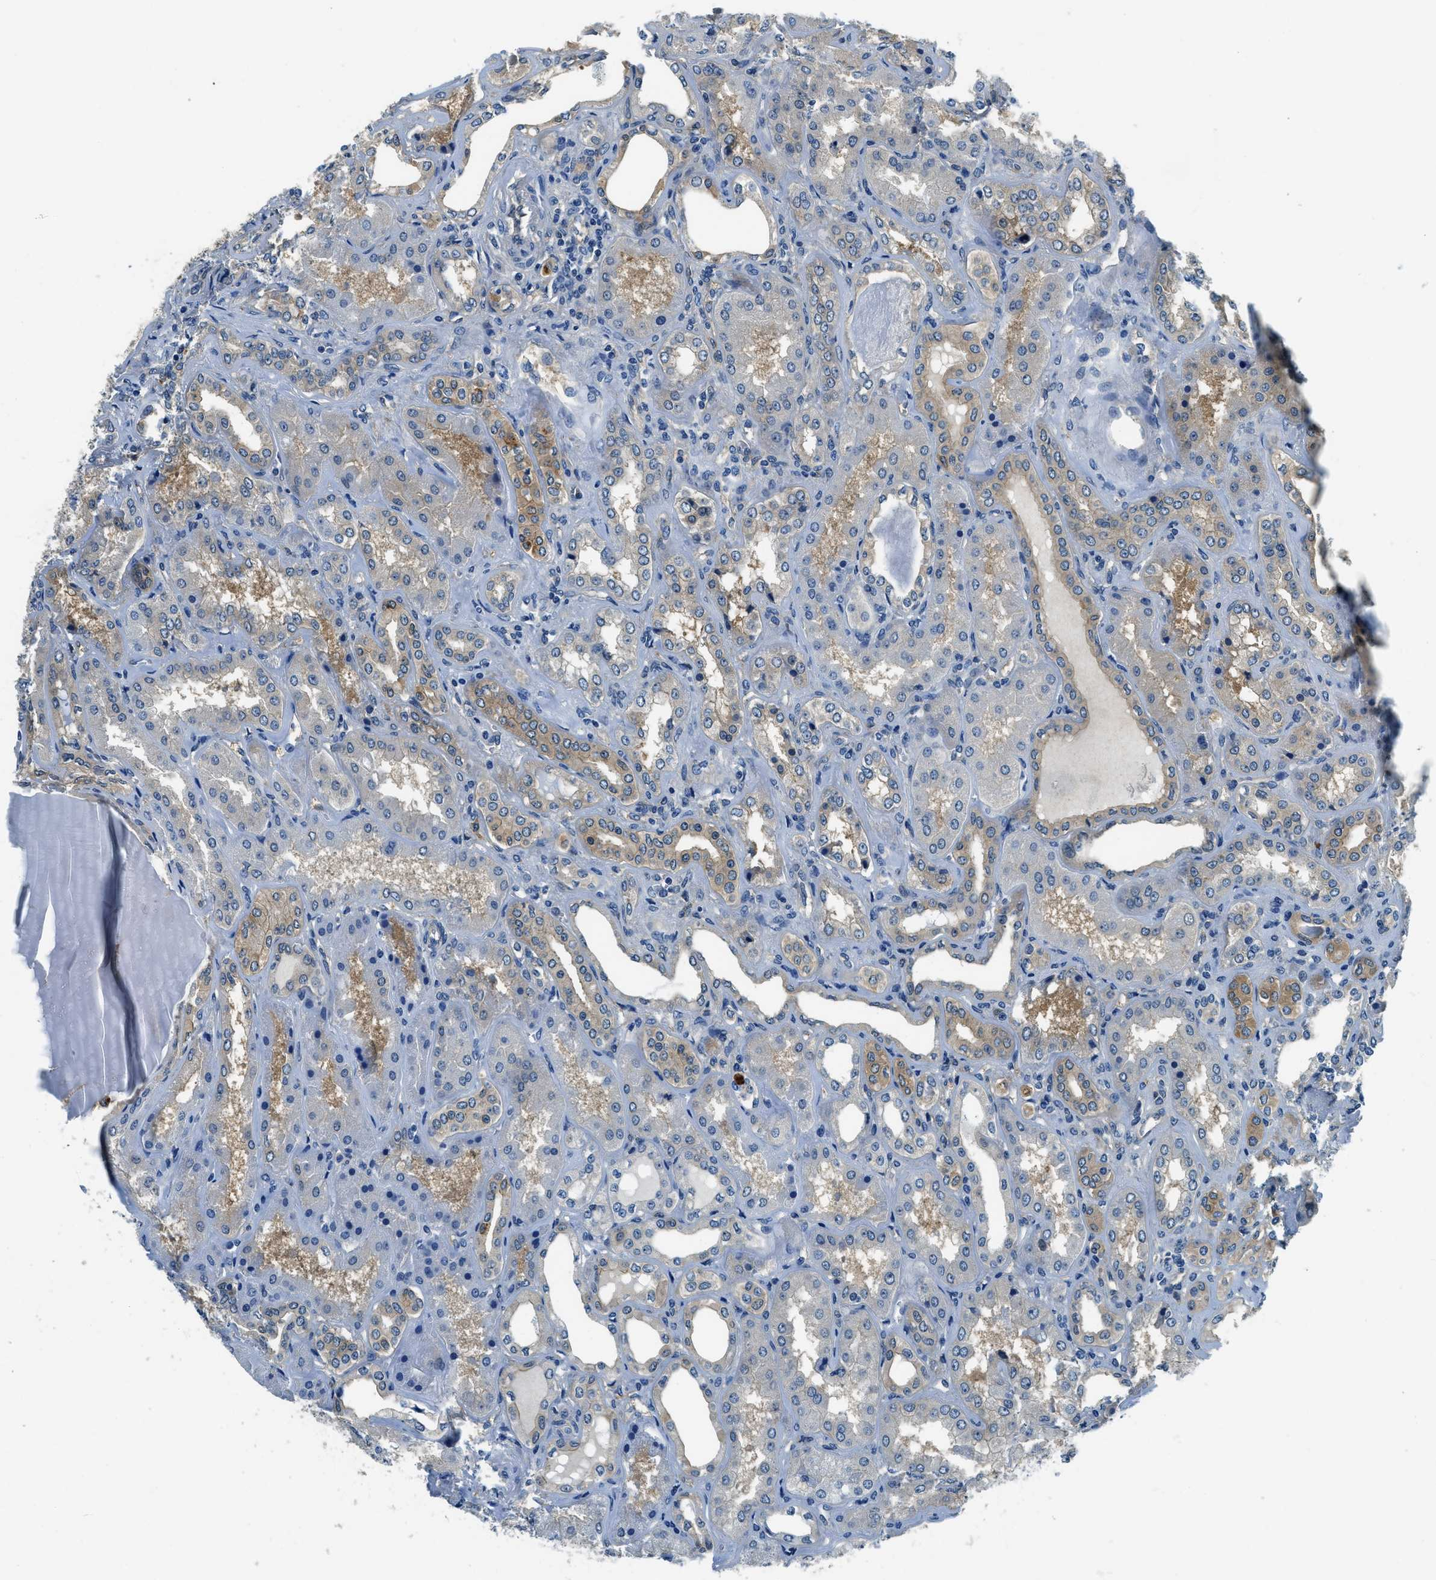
{"staining": {"intensity": "moderate", "quantity": "<25%", "location": "cytoplasmic/membranous"}, "tissue": "kidney", "cell_type": "Cells in glomeruli", "image_type": "normal", "snomed": [{"axis": "morphology", "description": "Normal tissue, NOS"}, {"axis": "topography", "description": "Kidney"}], "caption": "DAB immunohistochemical staining of benign kidney reveals moderate cytoplasmic/membranous protein positivity in approximately <25% of cells in glomeruli. (DAB (3,3'-diaminobenzidine) IHC, brown staining for protein, blue staining for nuclei).", "gene": "TWF1", "patient": {"sex": "female", "age": 56}}